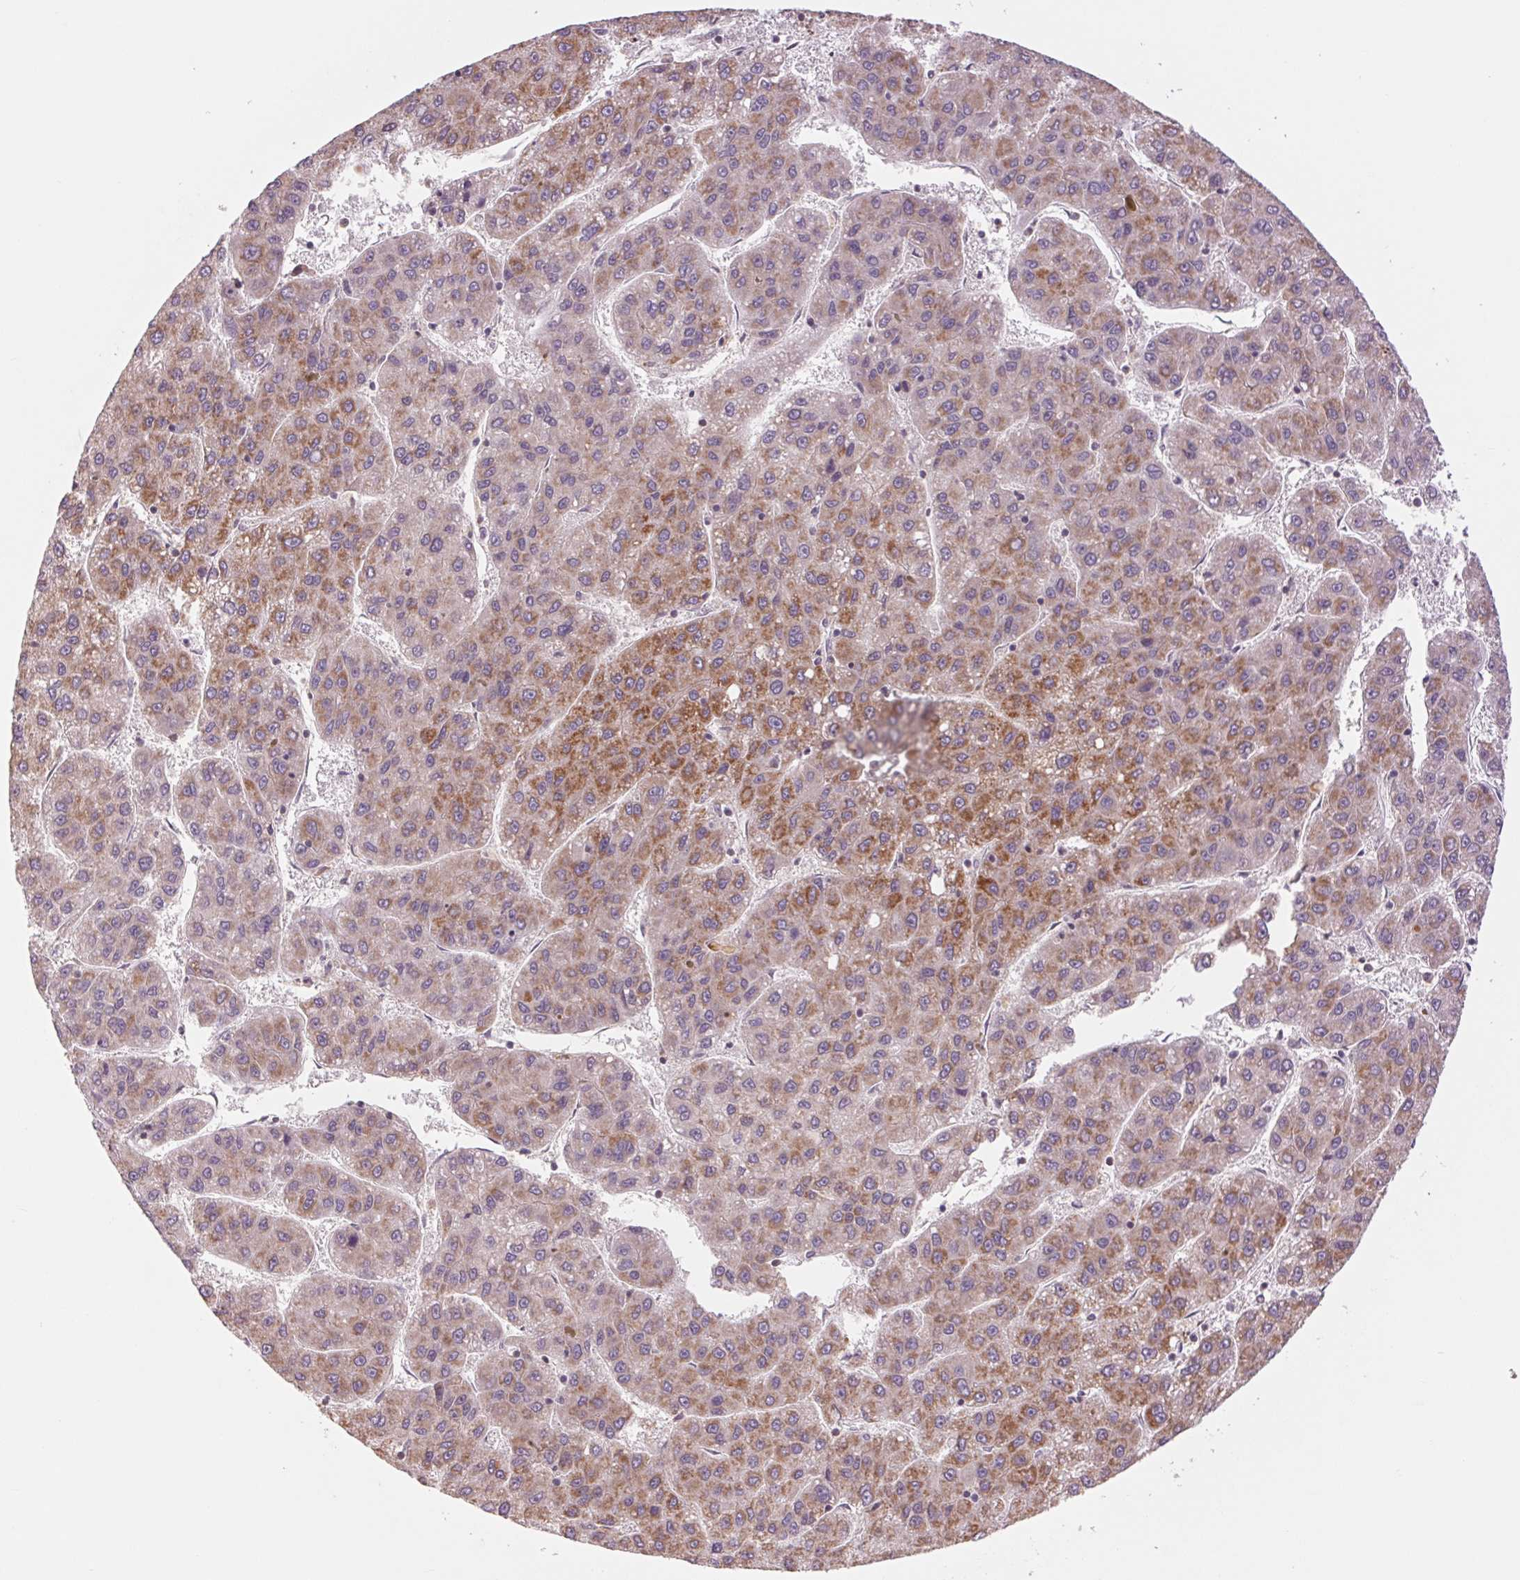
{"staining": {"intensity": "moderate", "quantity": ">75%", "location": "cytoplasmic/membranous"}, "tissue": "liver cancer", "cell_type": "Tumor cells", "image_type": "cancer", "snomed": [{"axis": "morphology", "description": "Carcinoma, Hepatocellular, NOS"}, {"axis": "topography", "description": "Liver"}], "caption": "Moderate cytoplasmic/membranous positivity for a protein is identified in approximately >75% of tumor cells of liver cancer (hepatocellular carcinoma) using immunohistochemistry.", "gene": "COX6A1", "patient": {"sex": "female", "age": 82}}